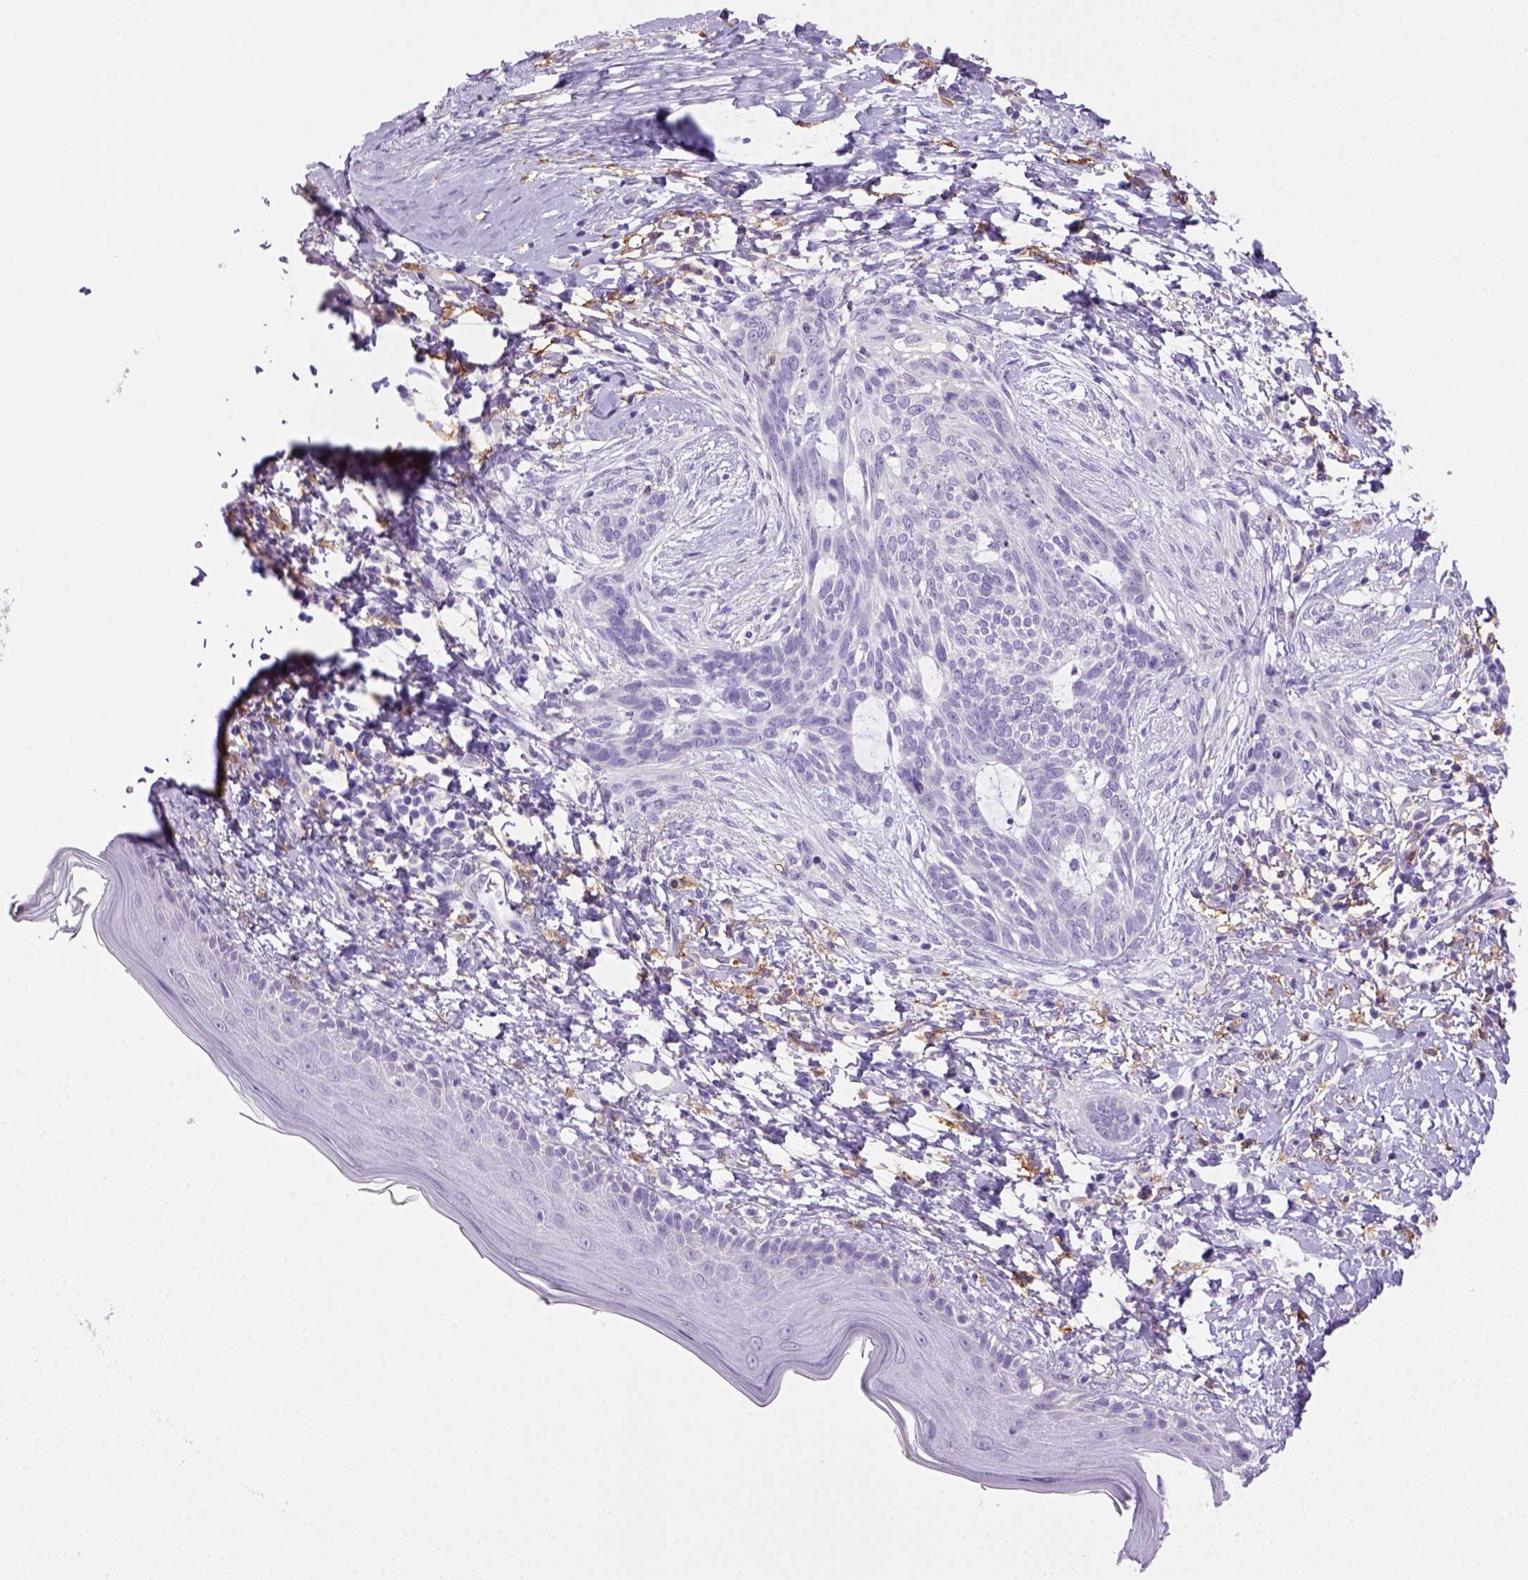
{"staining": {"intensity": "negative", "quantity": "none", "location": "none"}, "tissue": "skin cancer", "cell_type": "Tumor cells", "image_type": "cancer", "snomed": [{"axis": "morphology", "description": "Normal tissue, NOS"}, {"axis": "morphology", "description": "Basal cell carcinoma"}, {"axis": "topography", "description": "Skin"}], "caption": "DAB (3,3'-diaminobenzidine) immunohistochemical staining of skin basal cell carcinoma displays no significant expression in tumor cells. (Immunohistochemistry (ihc), brightfield microscopy, high magnification).", "gene": "CD14", "patient": {"sex": "male", "age": 84}}